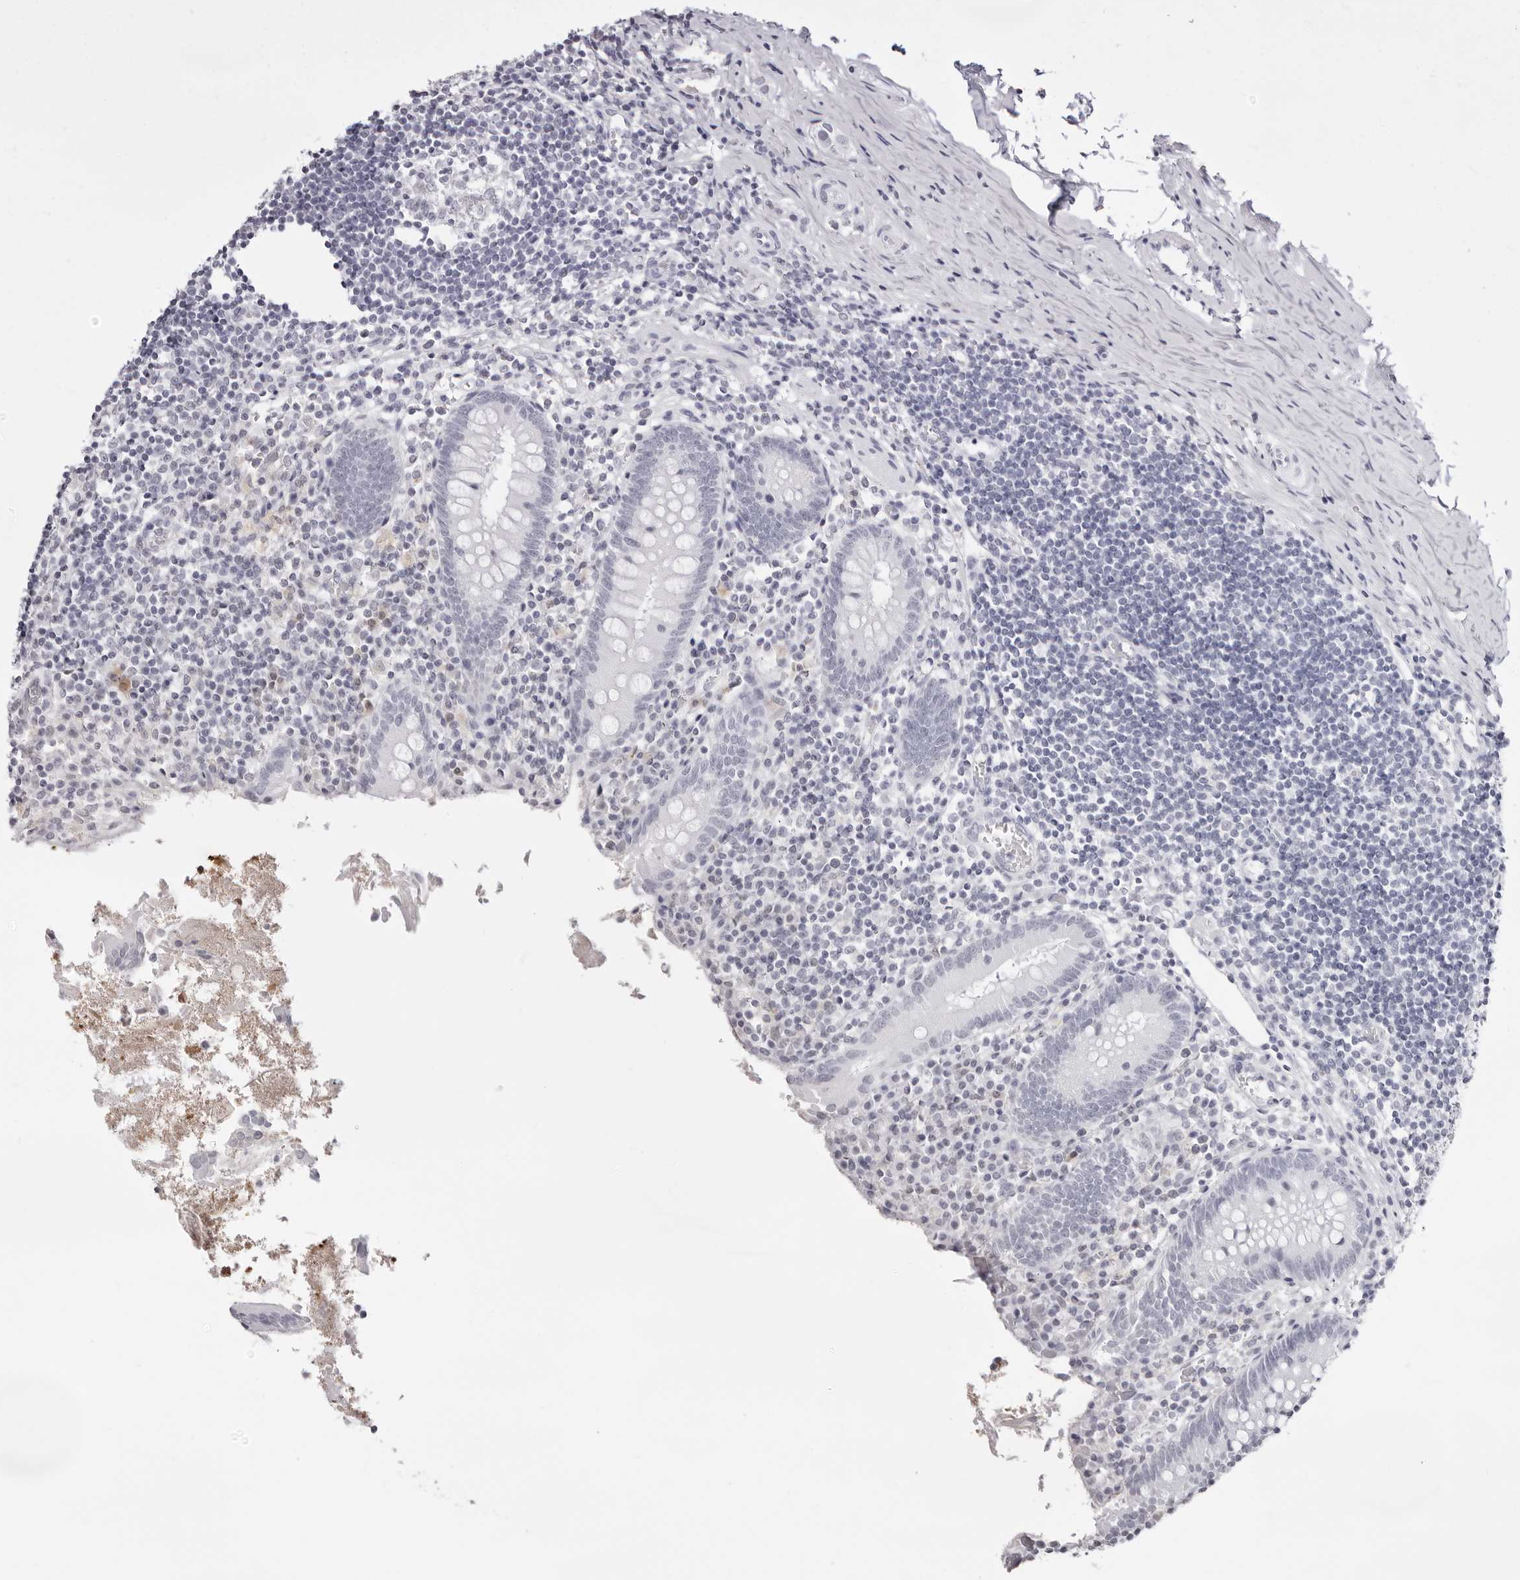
{"staining": {"intensity": "negative", "quantity": "none", "location": "none"}, "tissue": "appendix", "cell_type": "Glandular cells", "image_type": "normal", "snomed": [{"axis": "morphology", "description": "Normal tissue, NOS"}, {"axis": "topography", "description": "Appendix"}], "caption": "Immunohistochemical staining of benign appendix shows no significant staining in glandular cells. (DAB immunohistochemistry (IHC) with hematoxylin counter stain).", "gene": "CST5", "patient": {"sex": "female", "age": 17}}